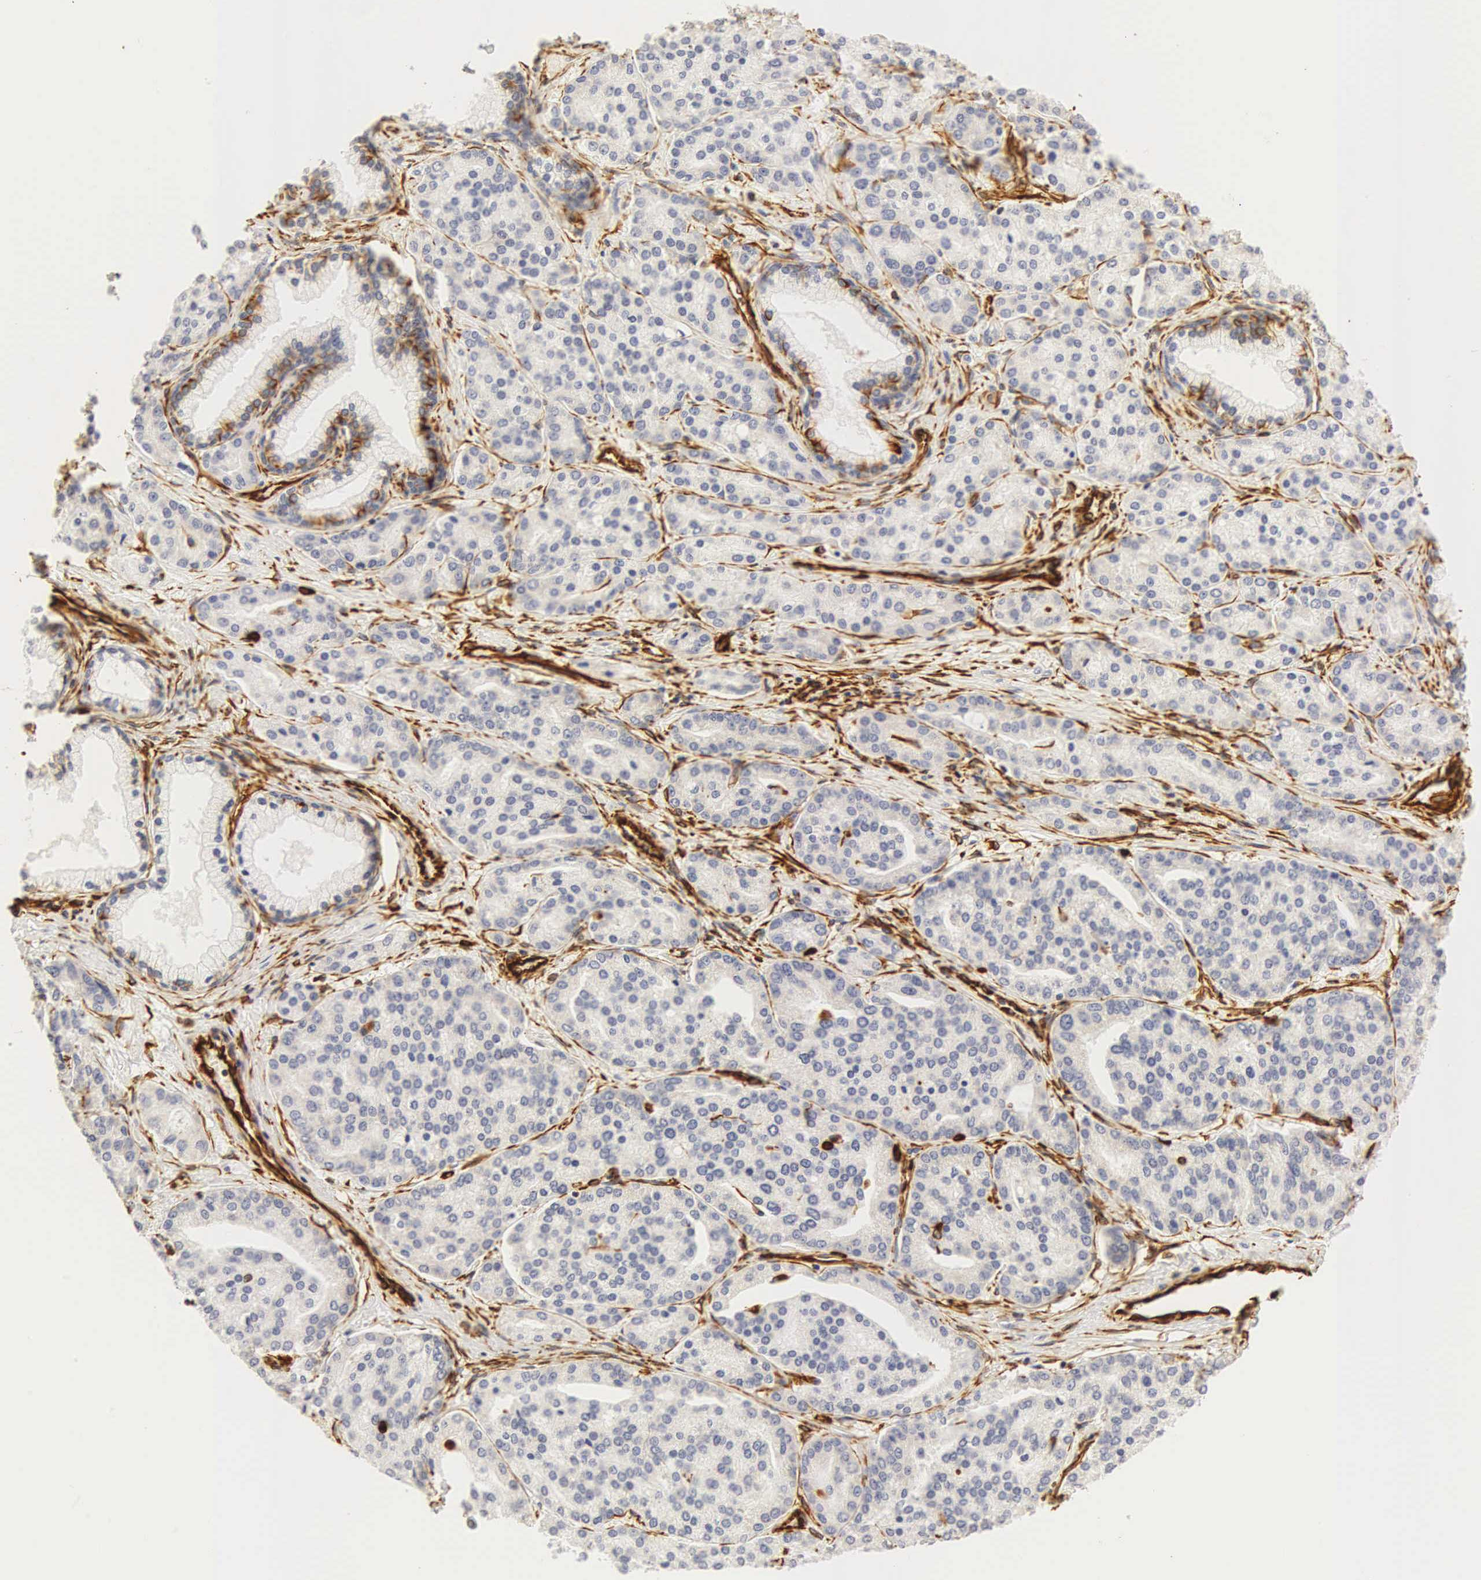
{"staining": {"intensity": "negative", "quantity": "none", "location": "none"}, "tissue": "prostate cancer", "cell_type": "Tumor cells", "image_type": "cancer", "snomed": [{"axis": "morphology", "description": "Adenocarcinoma, High grade"}, {"axis": "topography", "description": "Prostate"}], "caption": "Immunohistochemistry image of neoplastic tissue: human adenocarcinoma (high-grade) (prostate) stained with DAB reveals no significant protein expression in tumor cells. (Brightfield microscopy of DAB (3,3'-diaminobenzidine) immunohistochemistry at high magnification).", "gene": "VIM", "patient": {"sex": "male", "age": 64}}